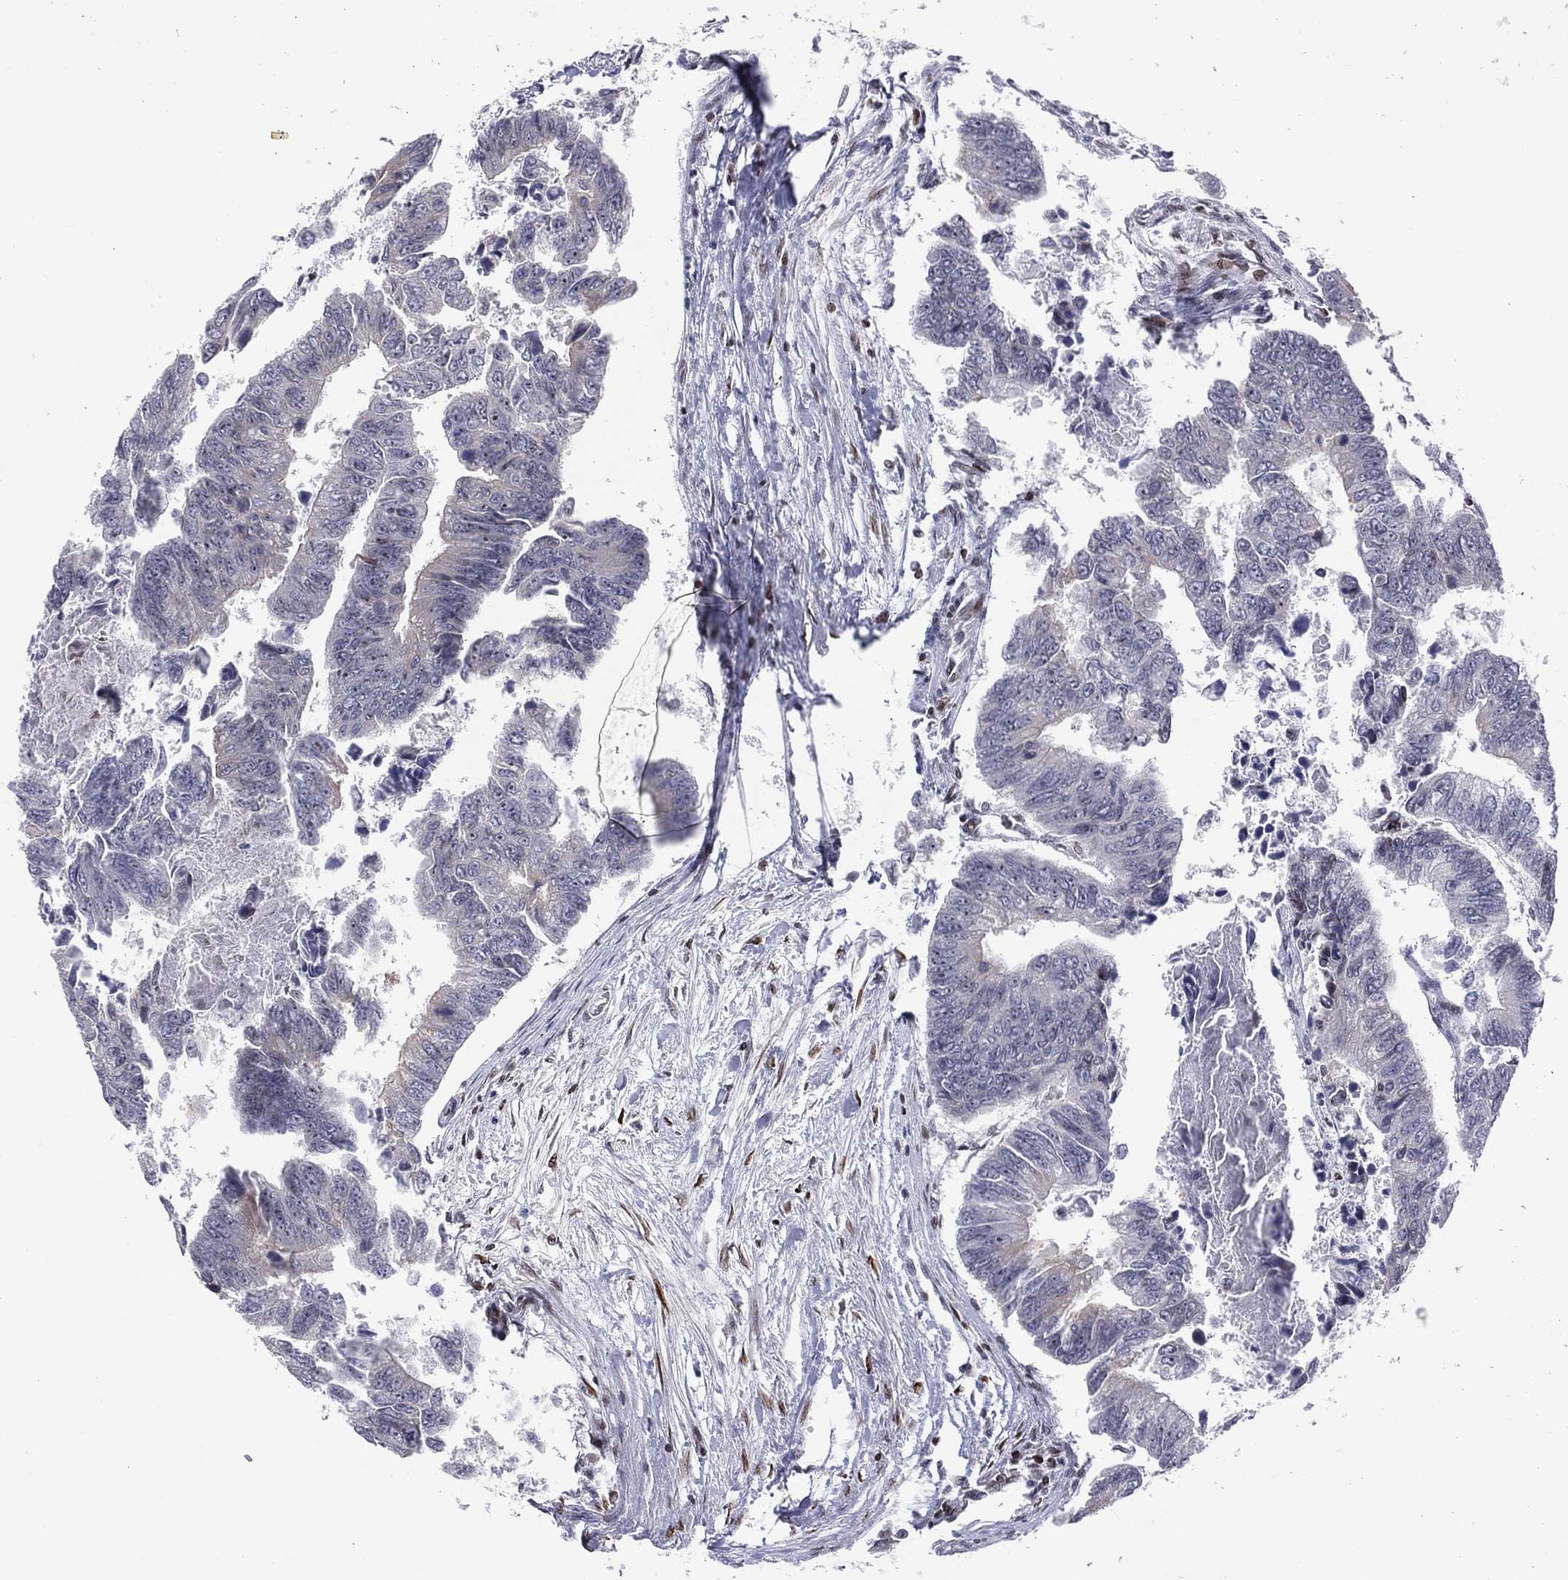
{"staining": {"intensity": "negative", "quantity": "none", "location": "none"}, "tissue": "colorectal cancer", "cell_type": "Tumor cells", "image_type": "cancer", "snomed": [{"axis": "morphology", "description": "Adenocarcinoma, NOS"}, {"axis": "topography", "description": "Colon"}], "caption": "There is no significant positivity in tumor cells of colorectal cancer.", "gene": "DBF4B", "patient": {"sex": "female", "age": 65}}